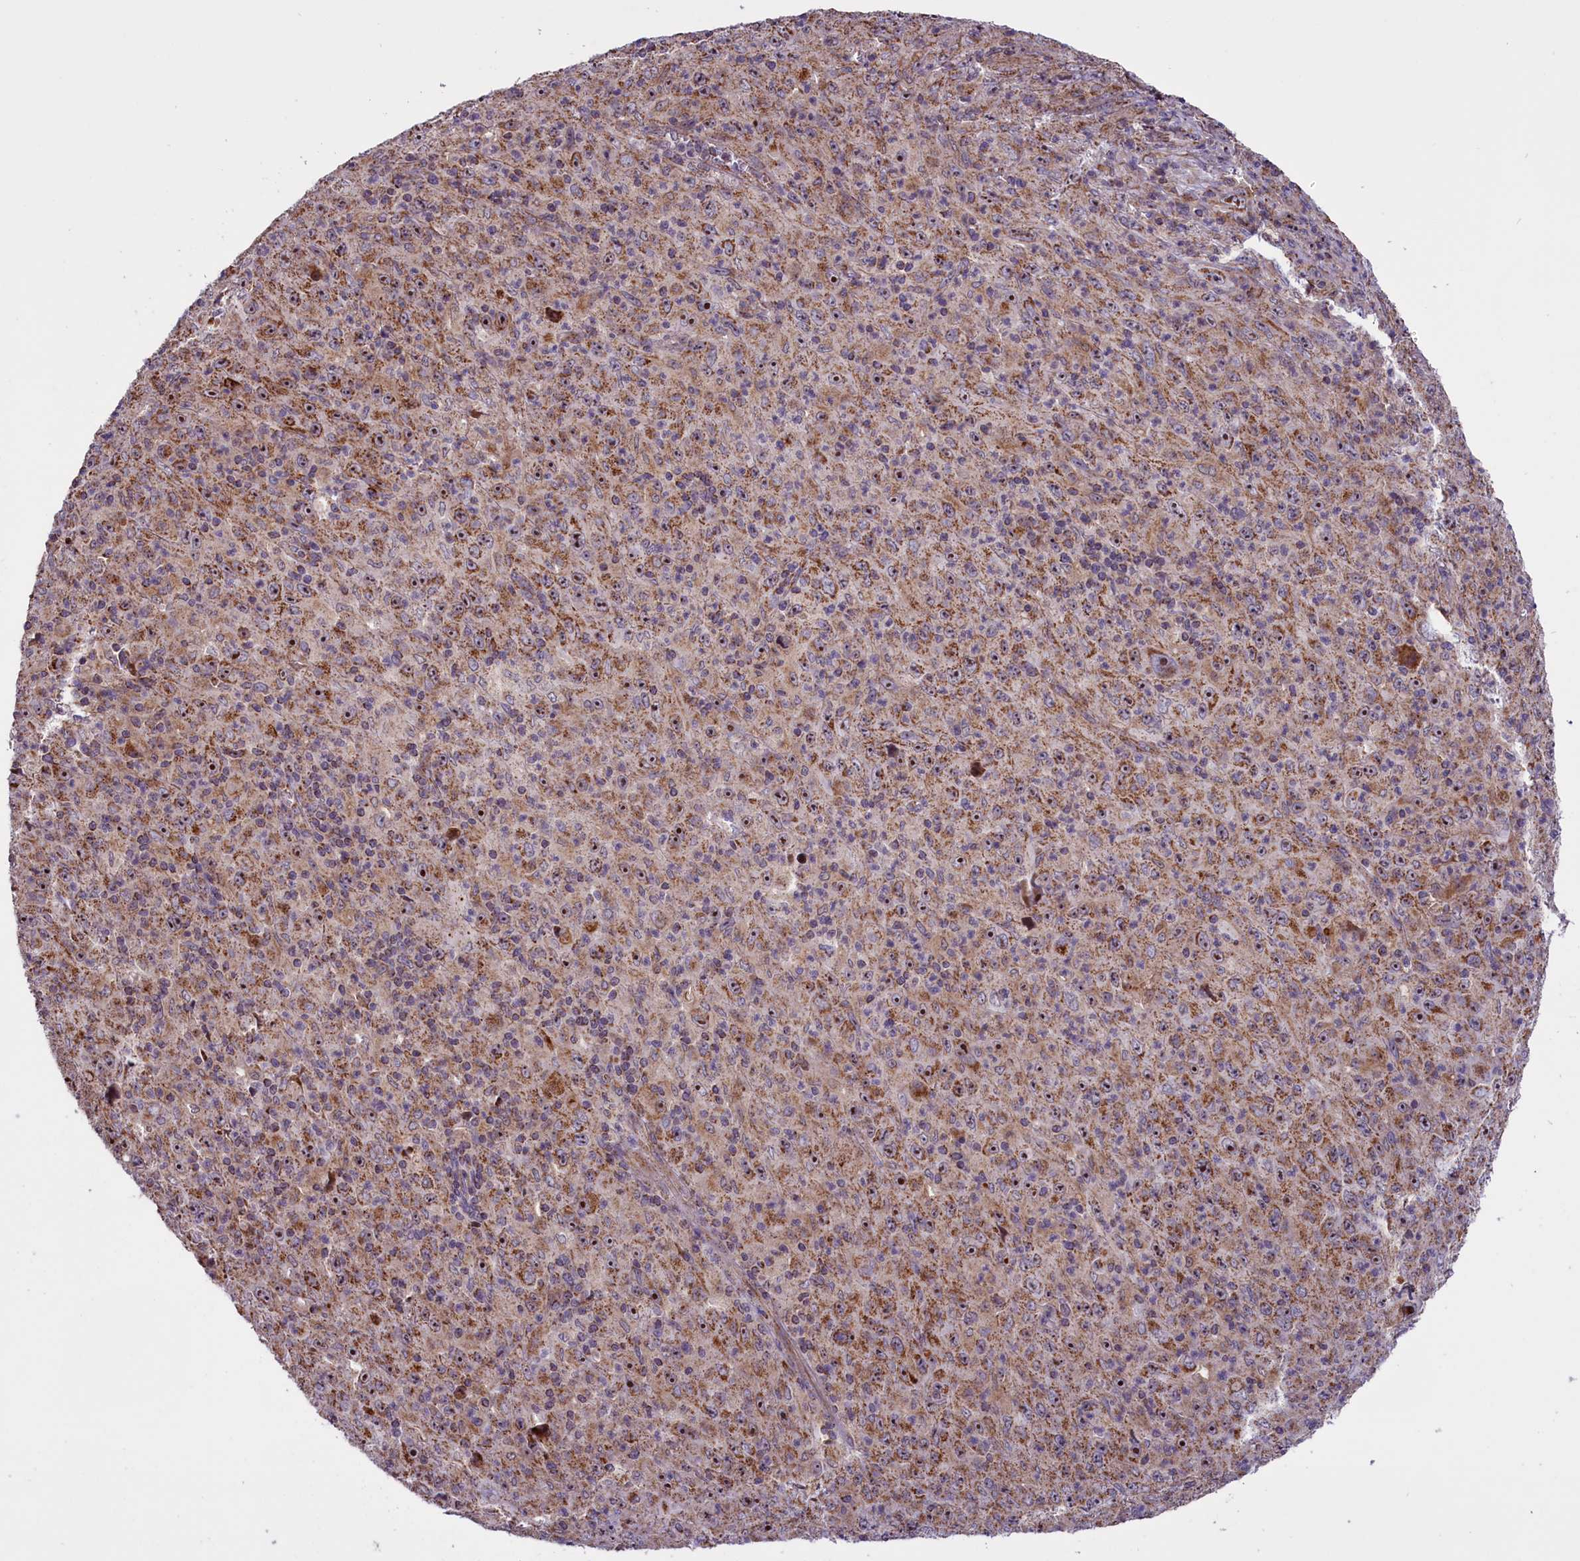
{"staining": {"intensity": "moderate", "quantity": ">75%", "location": "cytoplasmic/membranous,nuclear"}, "tissue": "melanoma", "cell_type": "Tumor cells", "image_type": "cancer", "snomed": [{"axis": "morphology", "description": "Malignant melanoma, Metastatic site"}, {"axis": "topography", "description": "Skin"}], "caption": "The micrograph exhibits immunohistochemical staining of melanoma. There is moderate cytoplasmic/membranous and nuclear expression is seen in about >75% of tumor cells. (Brightfield microscopy of DAB IHC at high magnification).", "gene": "GLRX5", "patient": {"sex": "female", "age": 56}}